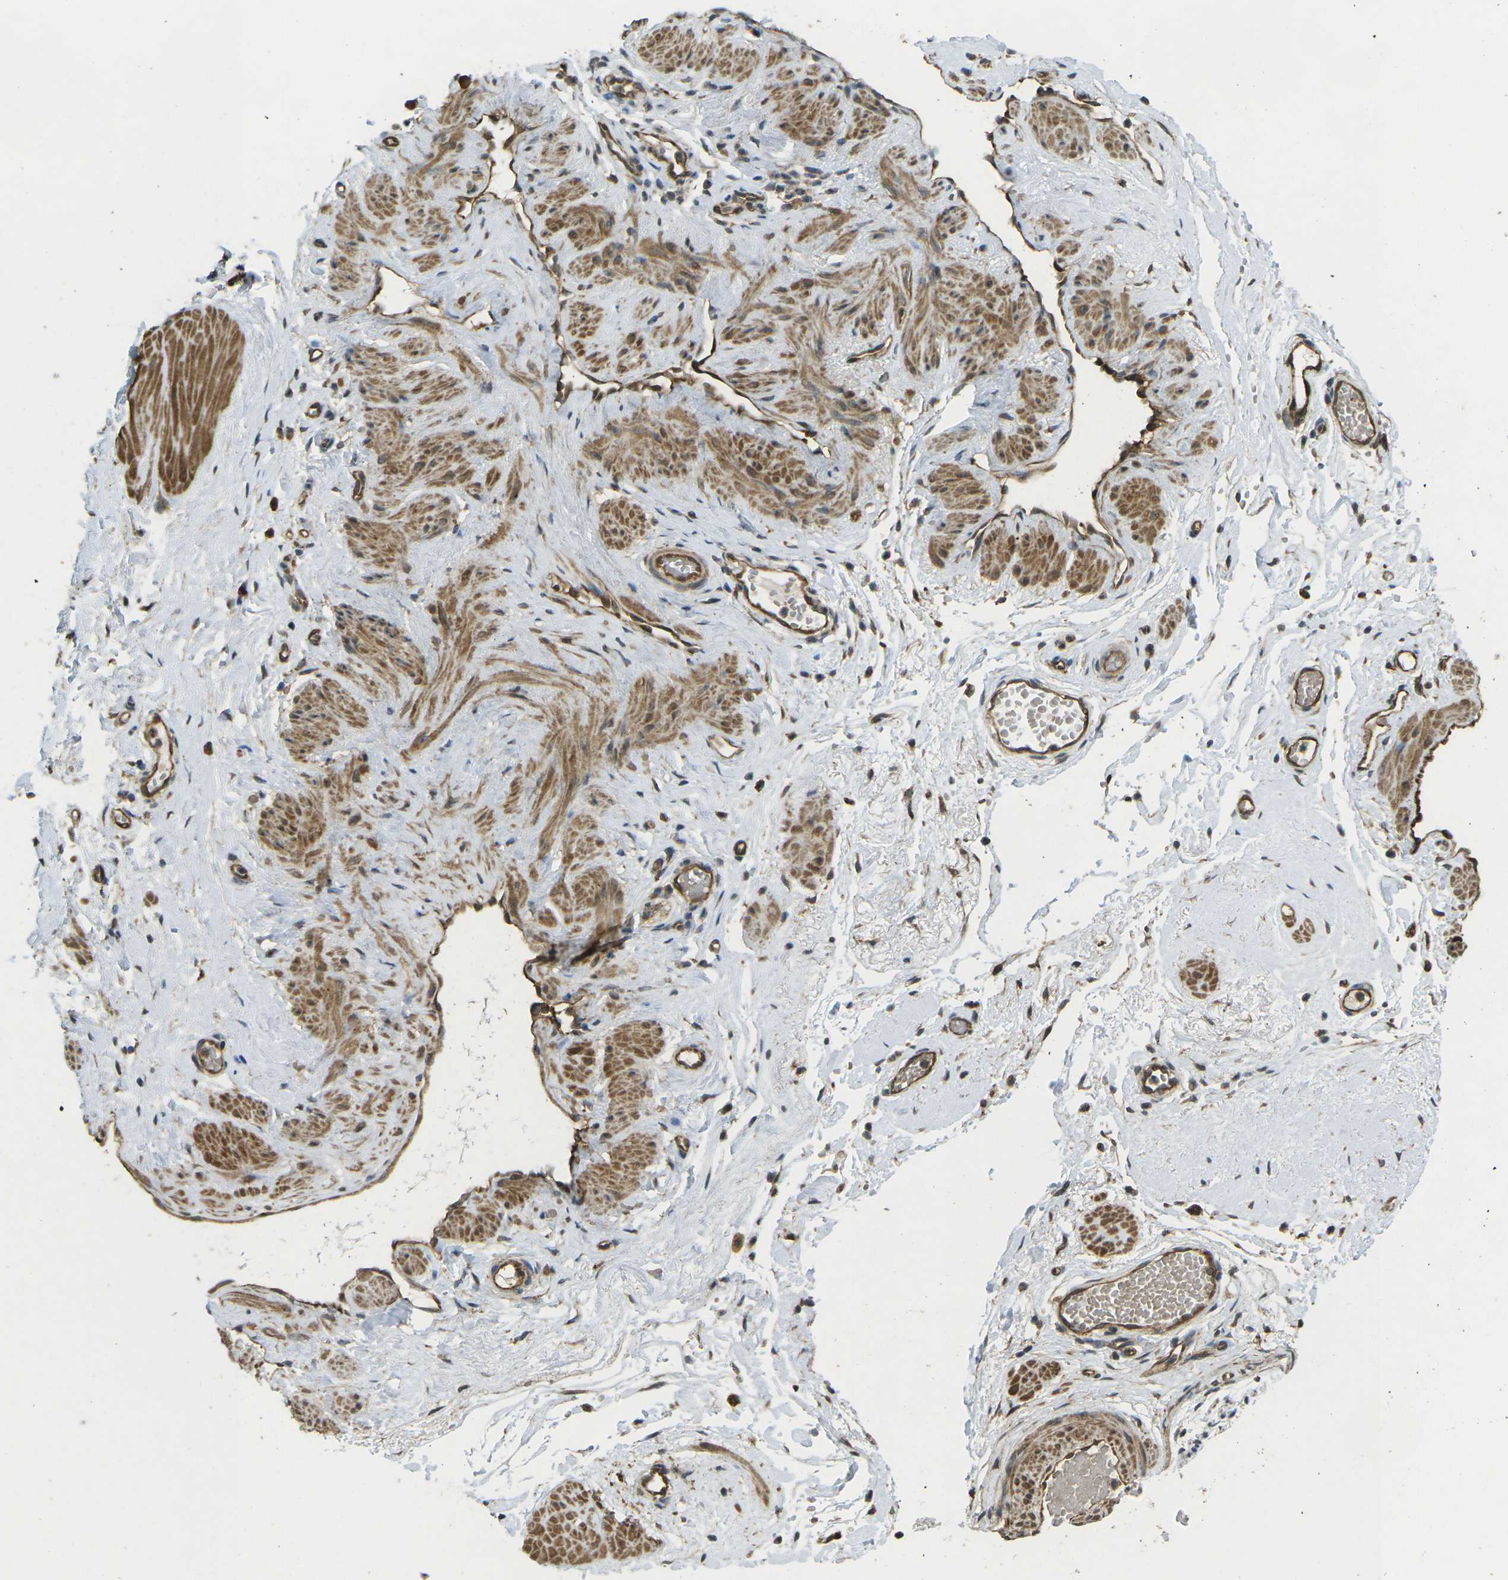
{"staining": {"intensity": "moderate", "quantity": ">75%", "location": "cytoplasmic/membranous"}, "tissue": "adipose tissue", "cell_type": "Adipocytes", "image_type": "normal", "snomed": [{"axis": "morphology", "description": "Normal tissue, NOS"}, {"axis": "topography", "description": "Soft tissue"}, {"axis": "topography", "description": "Vascular tissue"}], "caption": "Immunohistochemical staining of normal human adipose tissue exhibits medium levels of moderate cytoplasmic/membranous staining in about >75% of adipocytes. Nuclei are stained in blue.", "gene": "CHMP3", "patient": {"sex": "female", "age": 35}}